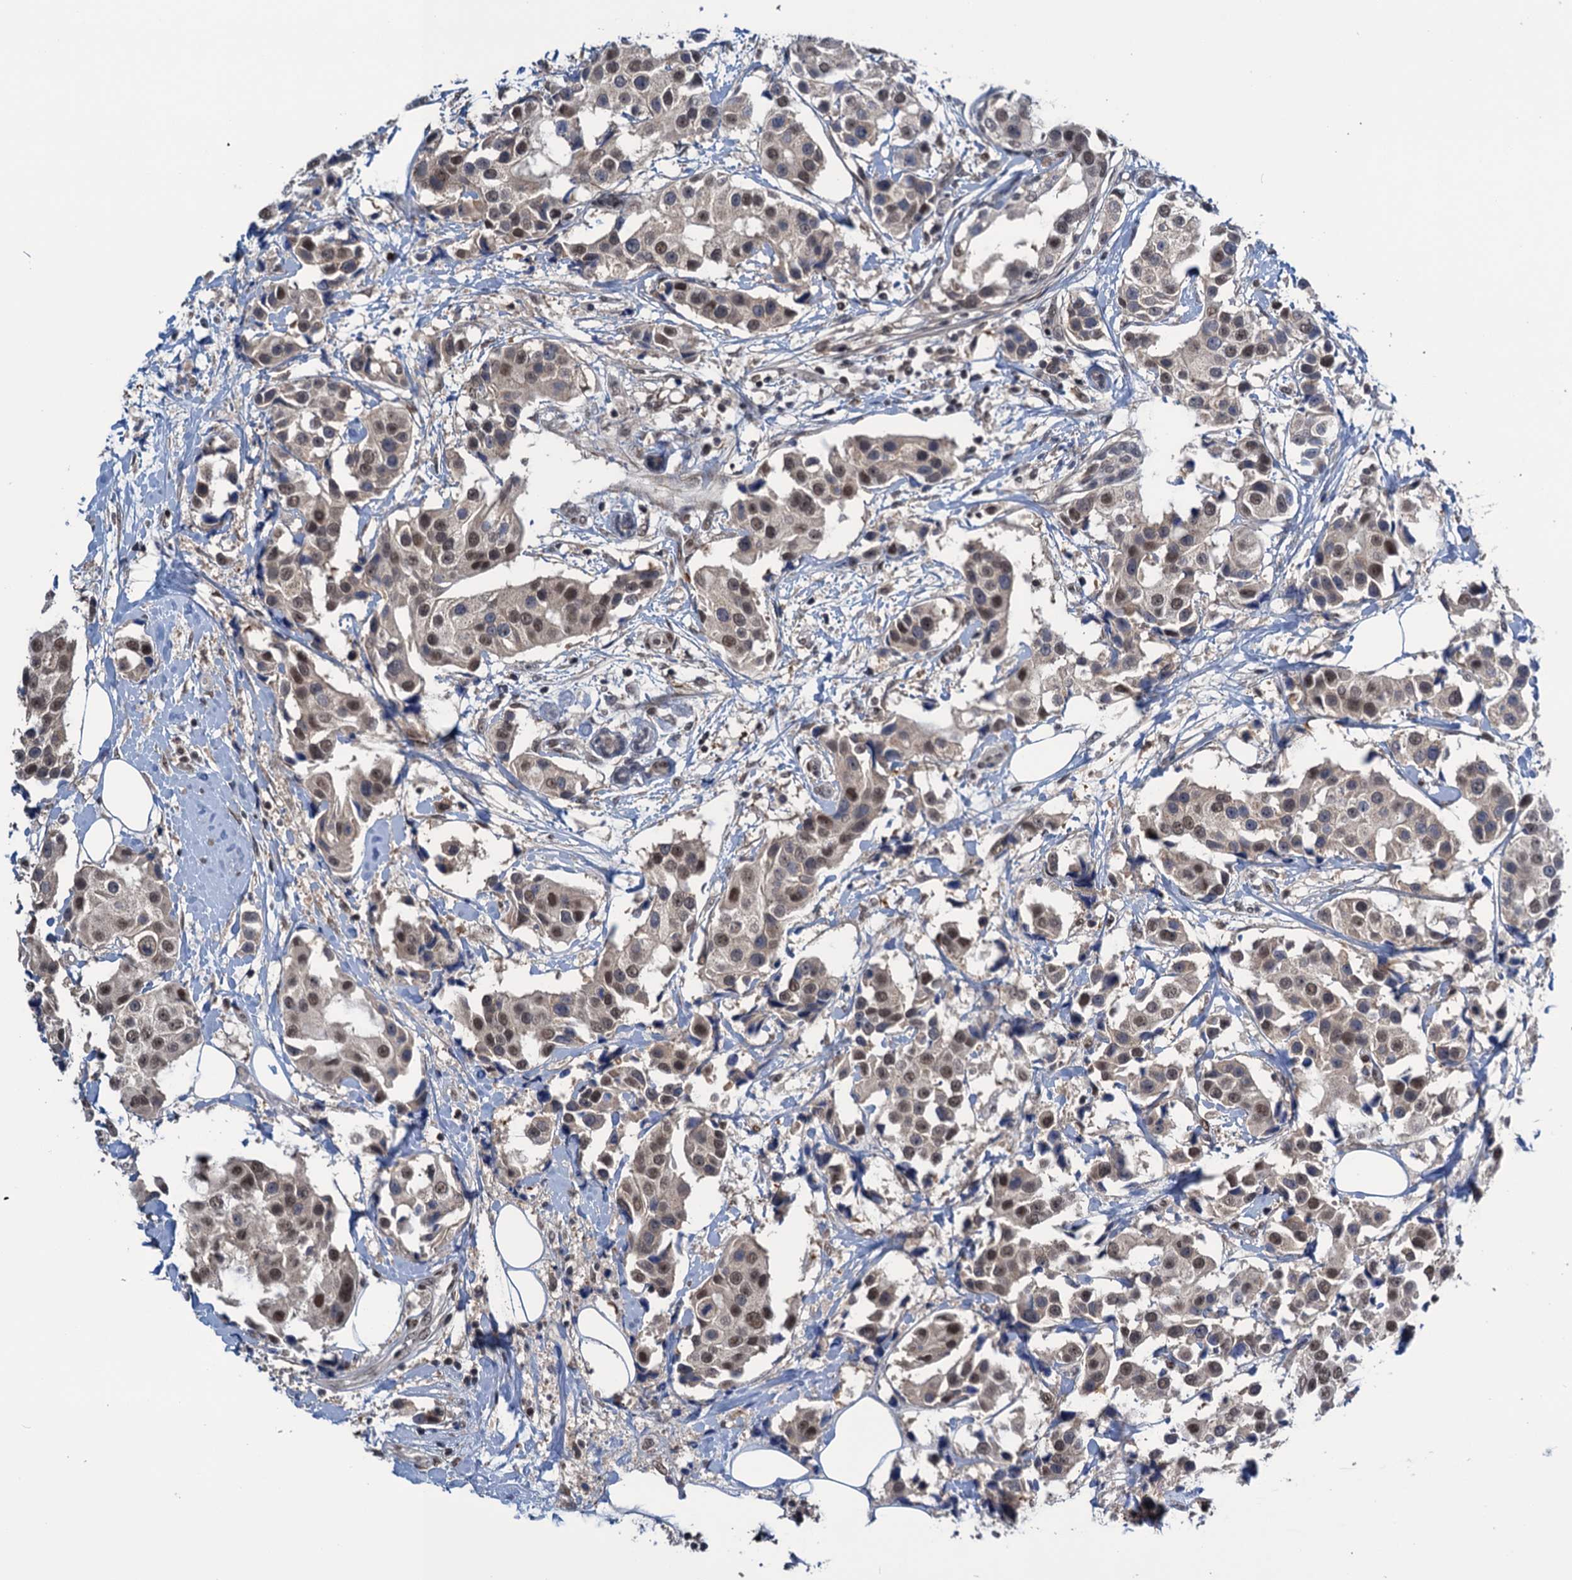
{"staining": {"intensity": "moderate", "quantity": "25%-75%", "location": "nuclear"}, "tissue": "breast cancer", "cell_type": "Tumor cells", "image_type": "cancer", "snomed": [{"axis": "morphology", "description": "Normal tissue, NOS"}, {"axis": "morphology", "description": "Duct carcinoma"}, {"axis": "topography", "description": "Breast"}], "caption": "Protein expression analysis of human invasive ductal carcinoma (breast) reveals moderate nuclear positivity in approximately 25%-75% of tumor cells.", "gene": "SAE1", "patient": {"sex": "female", "age": 39}}